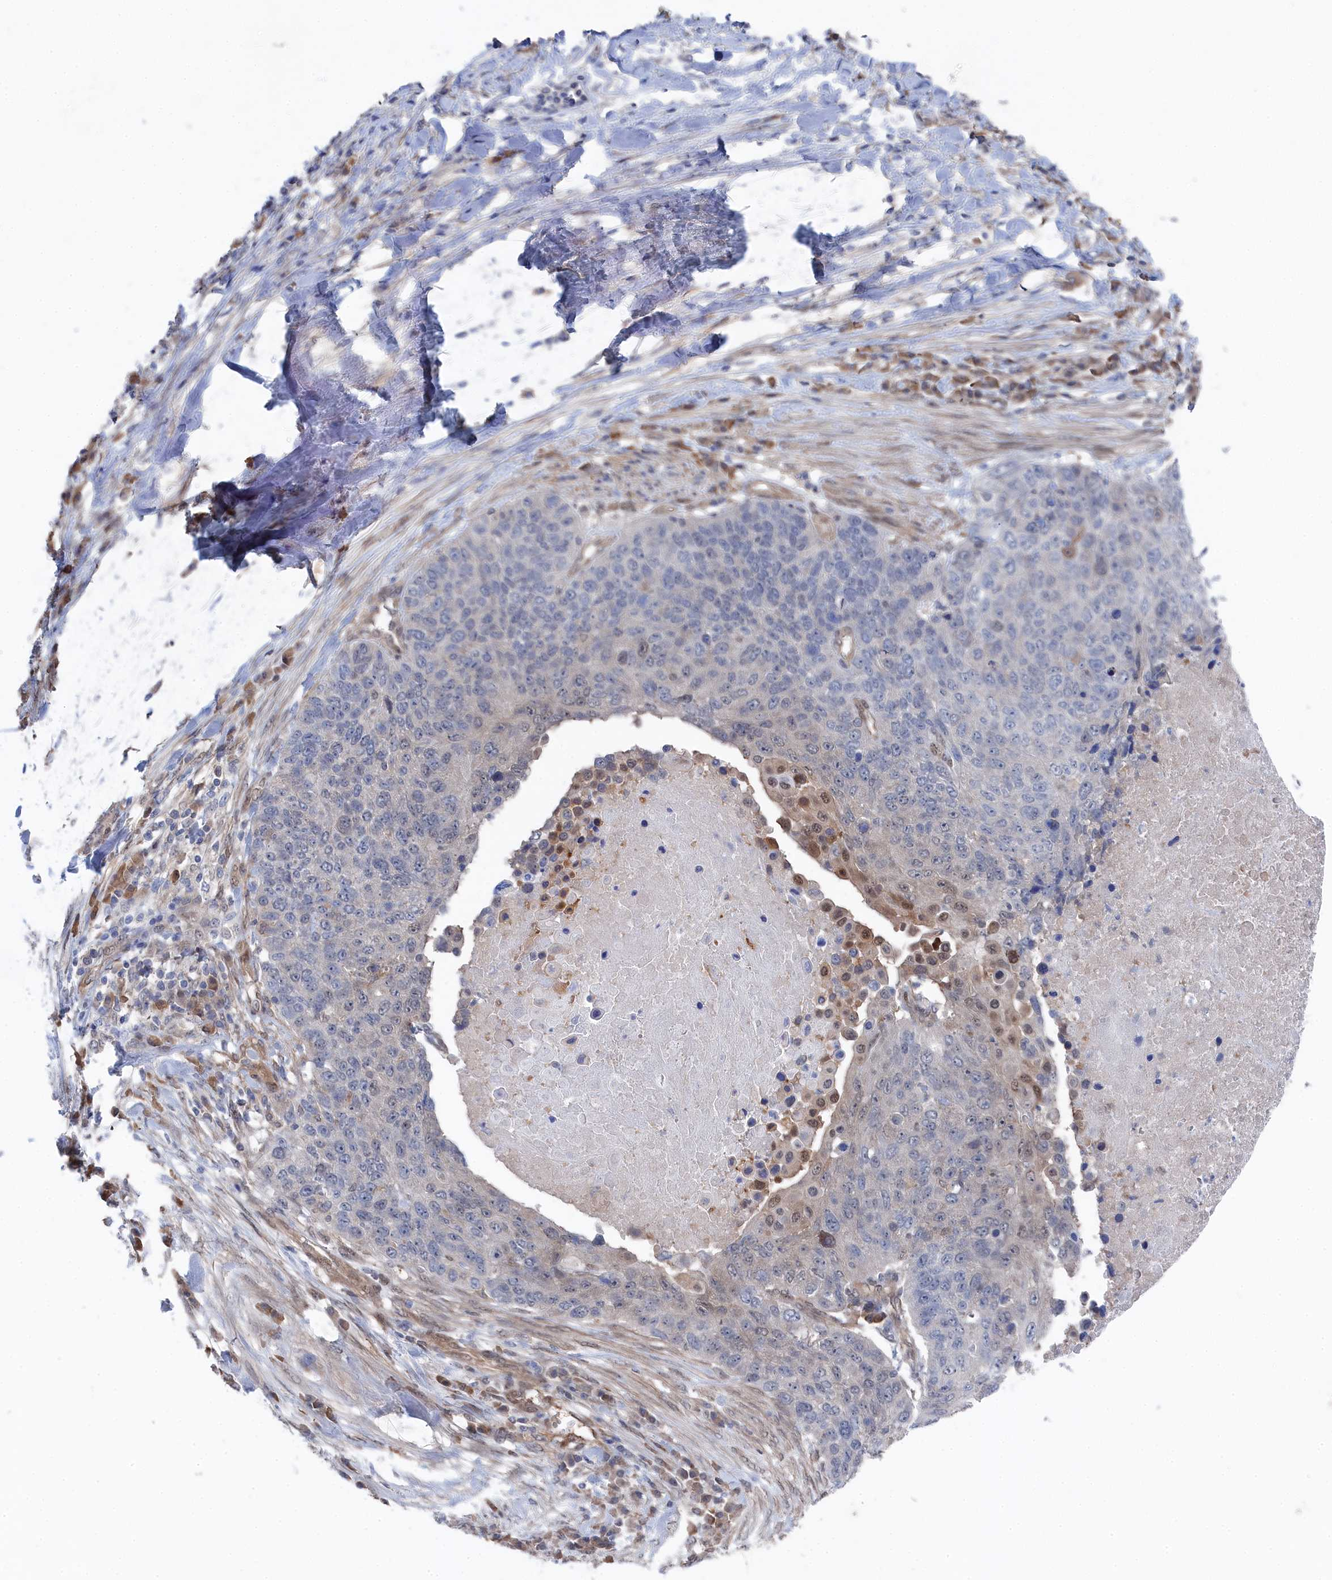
{"staining": {"intensity": "negative", "quantity": "none", "location": "none"}, "tissue": "lung cancer", "cell_type": "Tumor cells", "image_type": "cancer", "snomed": [{"axis": "morphology", "description": "Normal tissue, NOS"}, {"axis": "morphology", "description": "Squamous cell carcinoma, NOS"}, {"axis": "topography", "description": "Lymph node"}, {"axis": "topography", "description": "Lung"}], "caption": "Tumor cells show no significant protein positivity in lung squamous cell carcinoma. (DAB IHC visualized using brightfield microscopy, high magnification).", "gene": "IRGQ", "patient": {"sex": "male", "age": 66}}